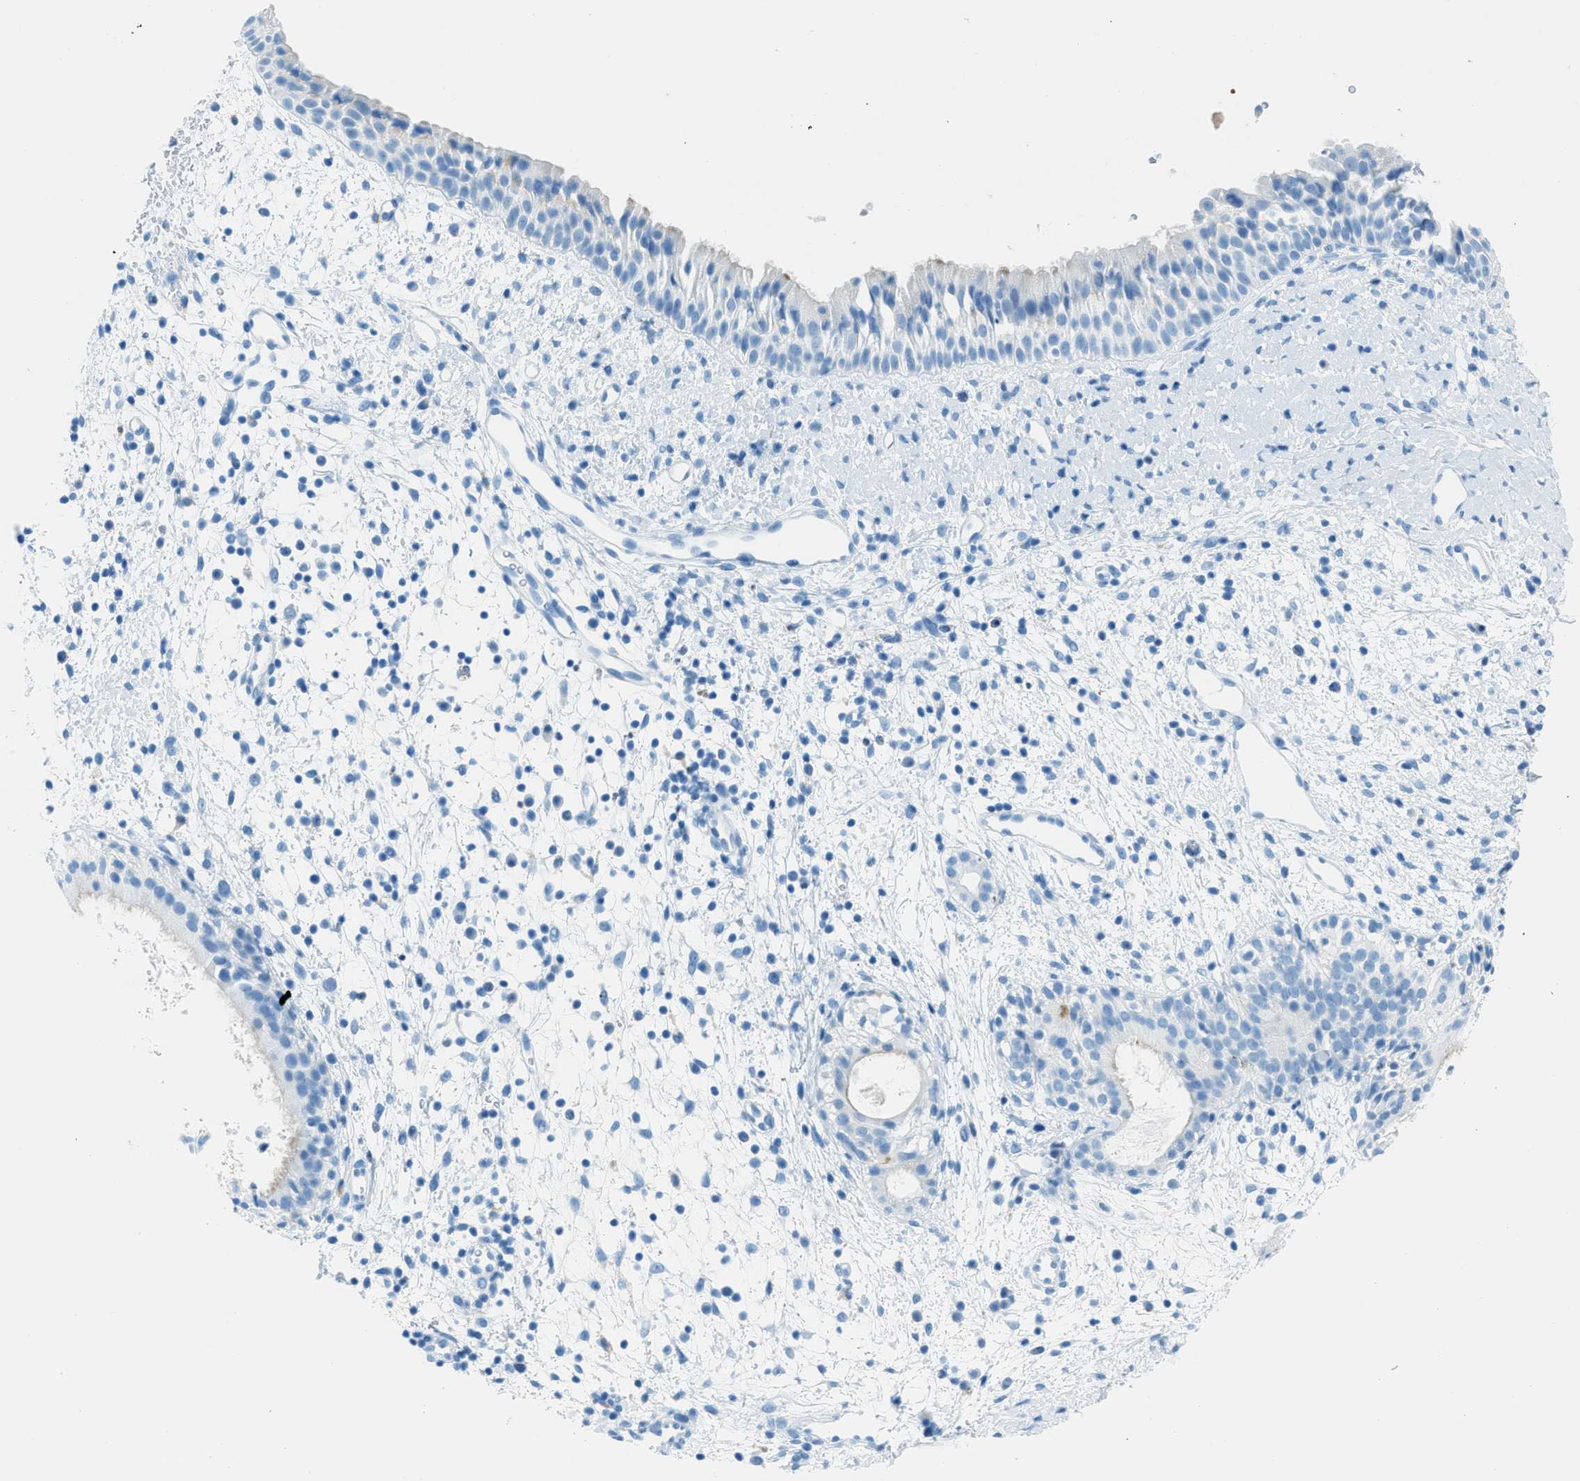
{"staining": {"intensity": "negative", "quantity": "none", "location": "none"}, "tissue": "nasopharynx", "cell_type": "Respiratory epithelial cells", "image_type": "normal", "snomed": [{"axis": "morphology", "description": "Normal tissue, NOS"}, {"axis": "topography", "description": "Nasopharynx"}], "caption": "Immunohistochemical staining of unremarkable human nasopharynx displays no significant staining in respiratory epithelial cells.", "gene": "C21orf62", "patient": {"sex": "male", "age": 22}}